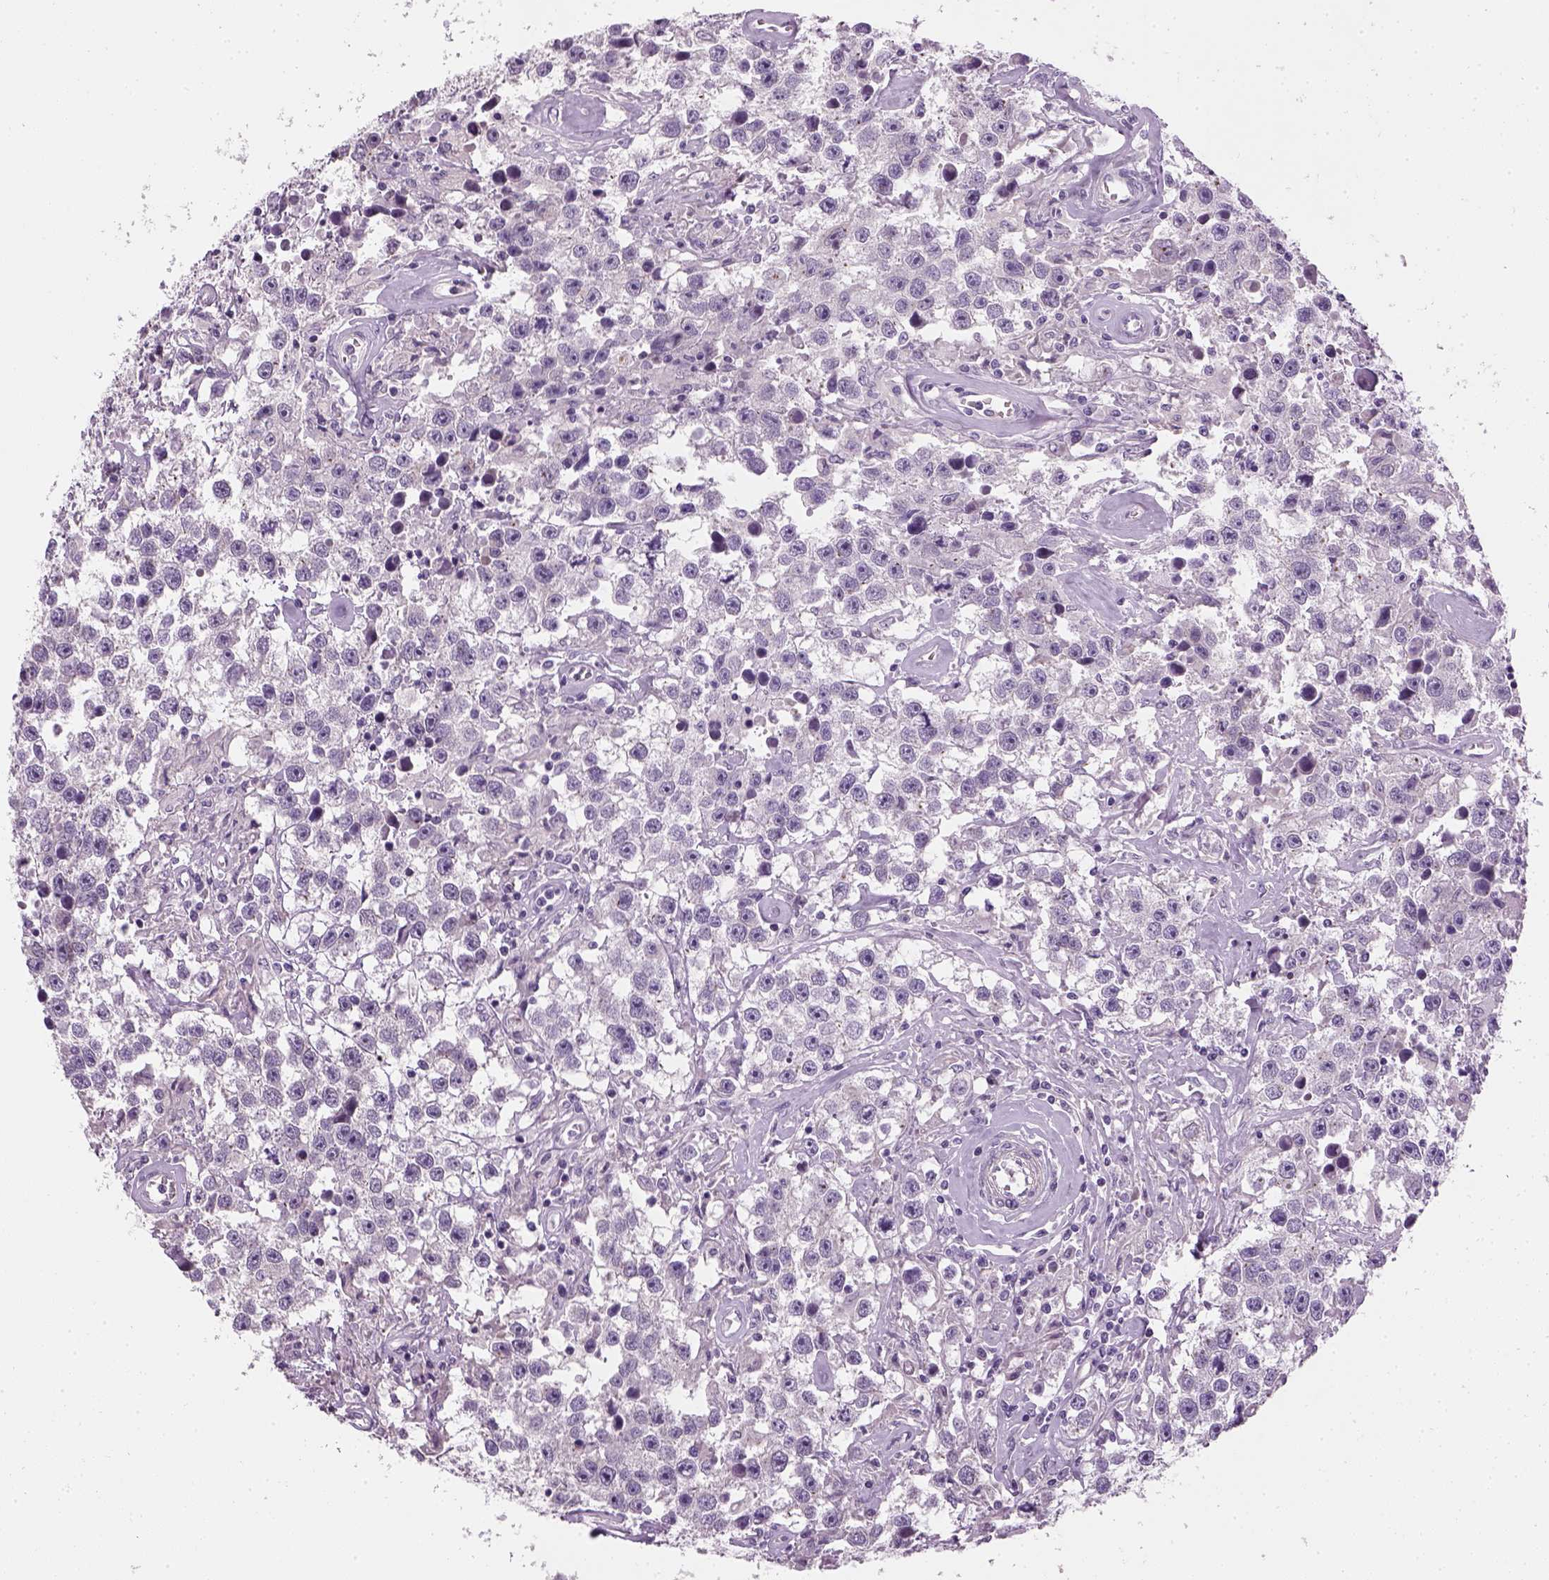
{"staining": {"intensity": "negative", "quantity": "none", "location": "none"}, "tissue": "testis cancer", "cell_type": "Tumor cells", "image_type": "cancer", "snomed": [{"axis": "morphology", "description": "Seminoma, NOS"}, {"axis": "topography", "description": "Testis"}], "caption": "High power microscopy photomicrograph of an immunohistochemistry (IHC) histopathology image of seminoma (testis), revealing no significant staining in tumor cells.", "gene": "ELOVL3", "patient": {"sex": "male", "age": 43}}